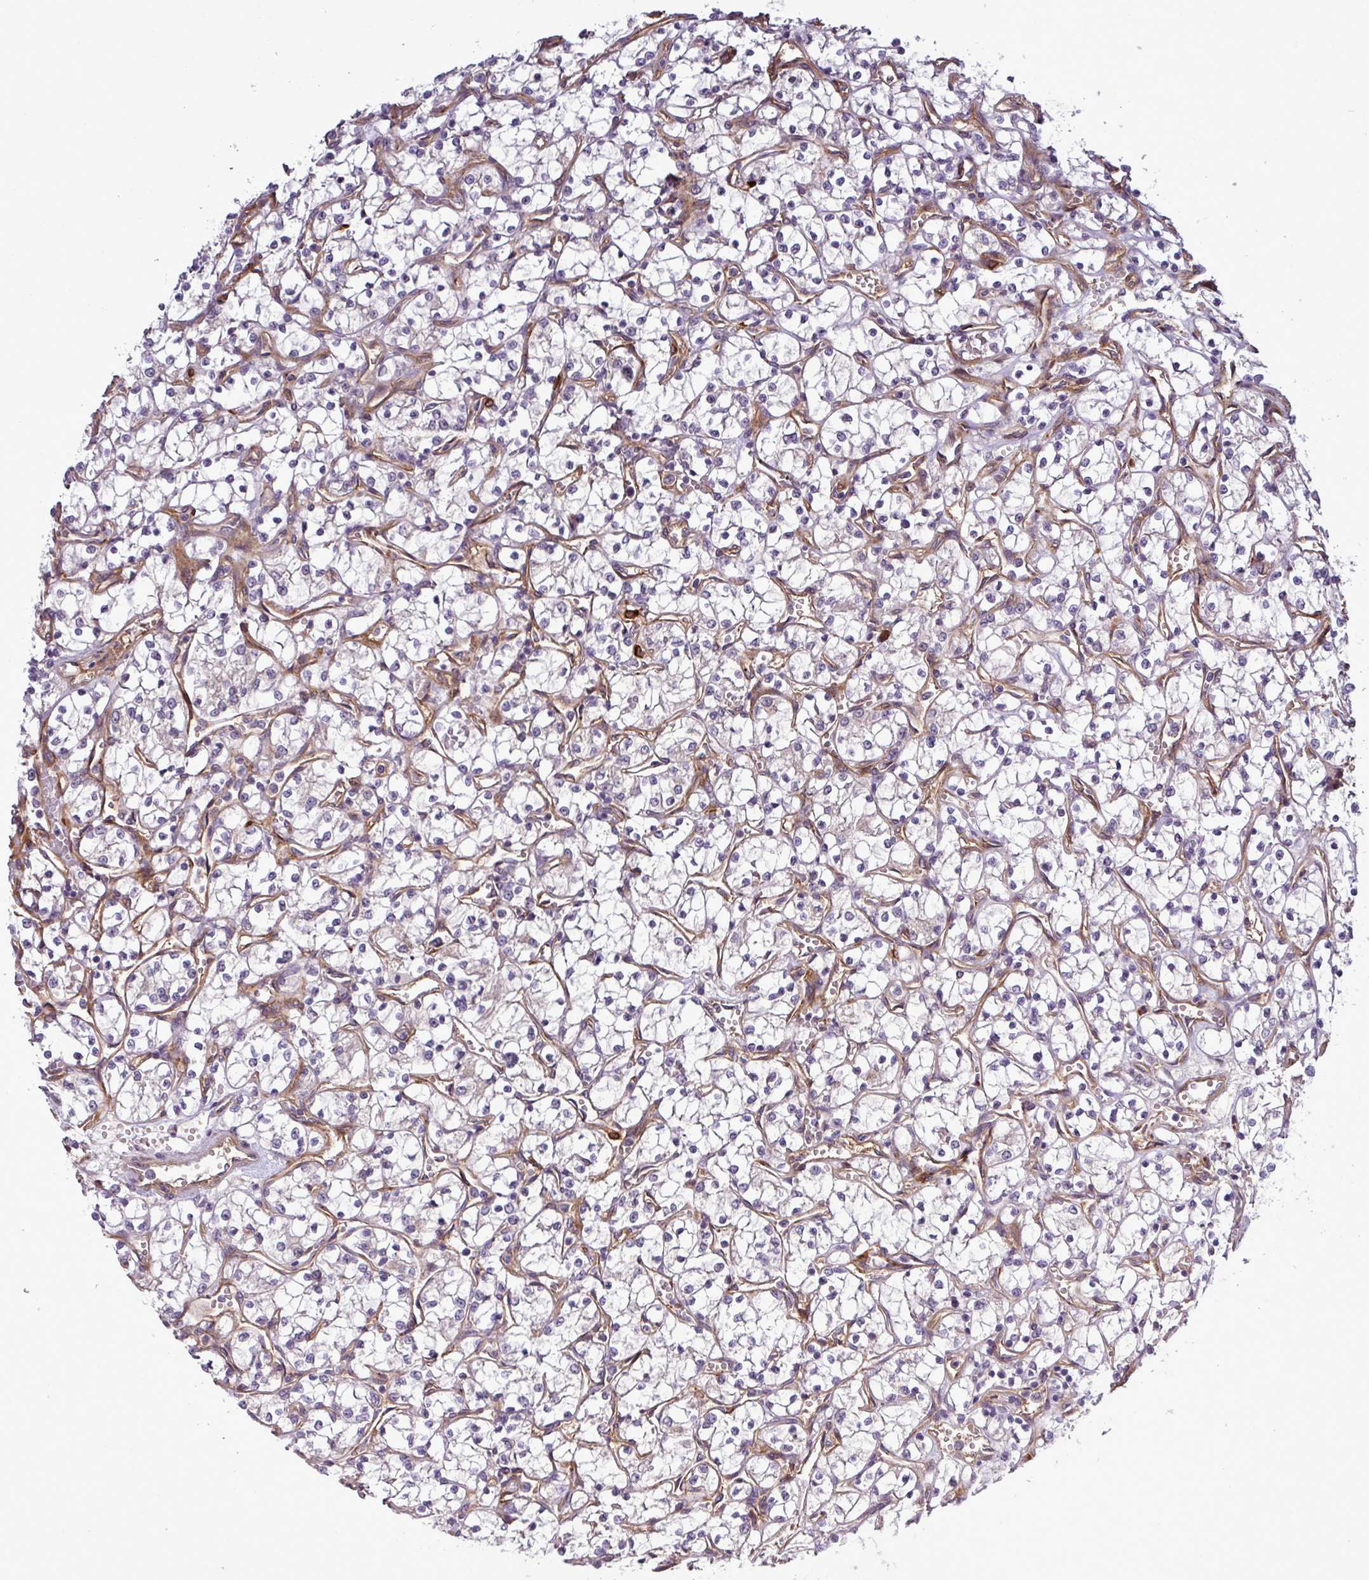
{"staining": {"intensity": "negative", "quantity": "none", "location": "none"}, "tissue": "renal cancer", "cell_type": "Tumor cells", "image_type": "cancer", "snomed": [{"axis": "morphology", "description": "Adenocarcinoma, NOS"}, {"axis": "topography", "description": "Kidney"}], "caption": "Tumor cells are negative for brown protein staining in adenocarcinoma (renal).", "gene": "PCDH1", "patient": {"sex": "female", "age": 69}}